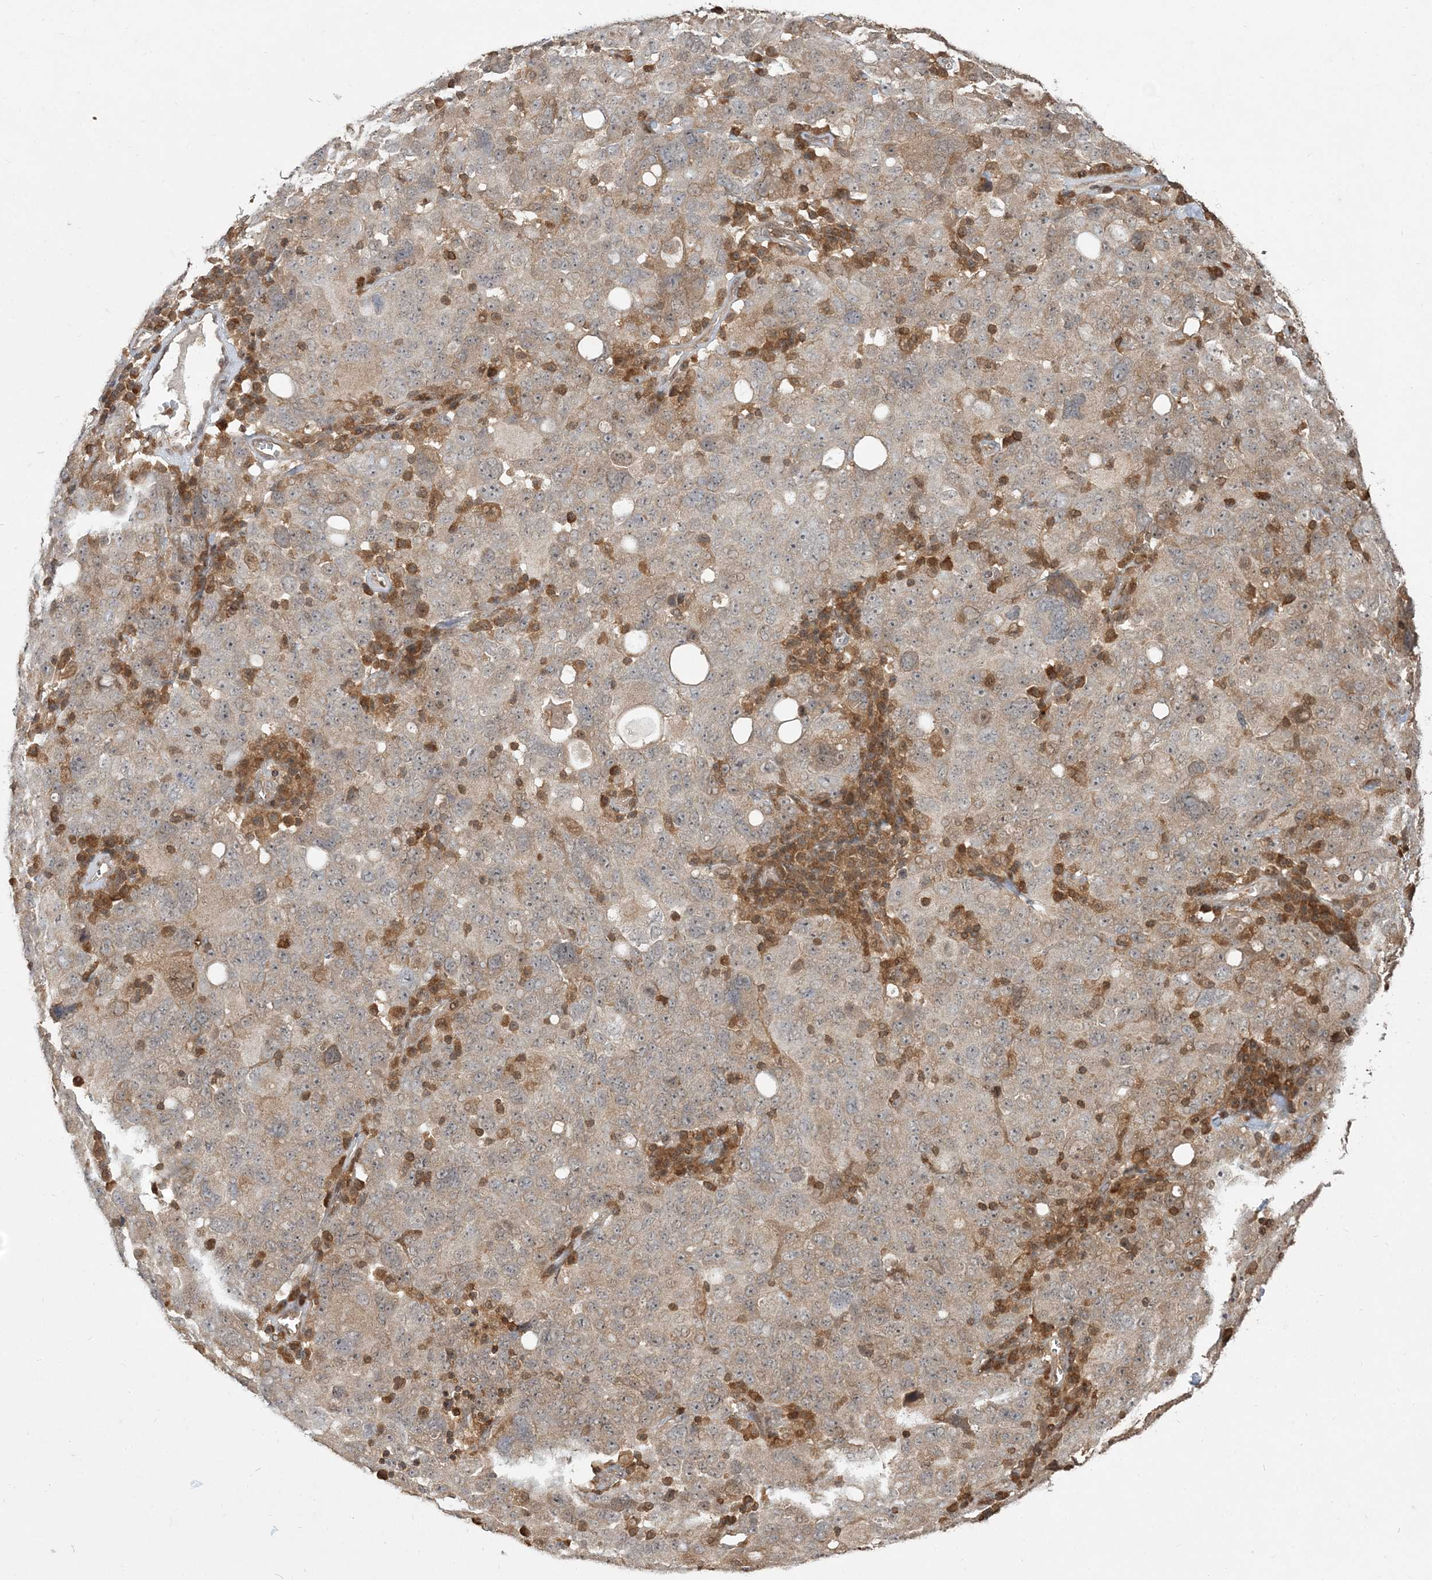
{"staining": {"intensity": "weak", "quantity": "25%-75%", "location": "cytoplasmic/membranous"}, "tissue": "ovarian cancer", "cell_type": "Tumor cells", "image_type": "cancer", "snomed": [{"axis": "morphology", "description": "Carcinoma, endometroid"}, {"axis": "topography", "description": "Ovary"}], "caption": "High-power microscopy captured an immunohistochemistry image of ovarian cancer, revealing weak cytoplasmic/membranous positivity in approximately 25%-75% of tumor cells.", "gene": "CAB39", "patient": {"sex": "female", "age": 62}}